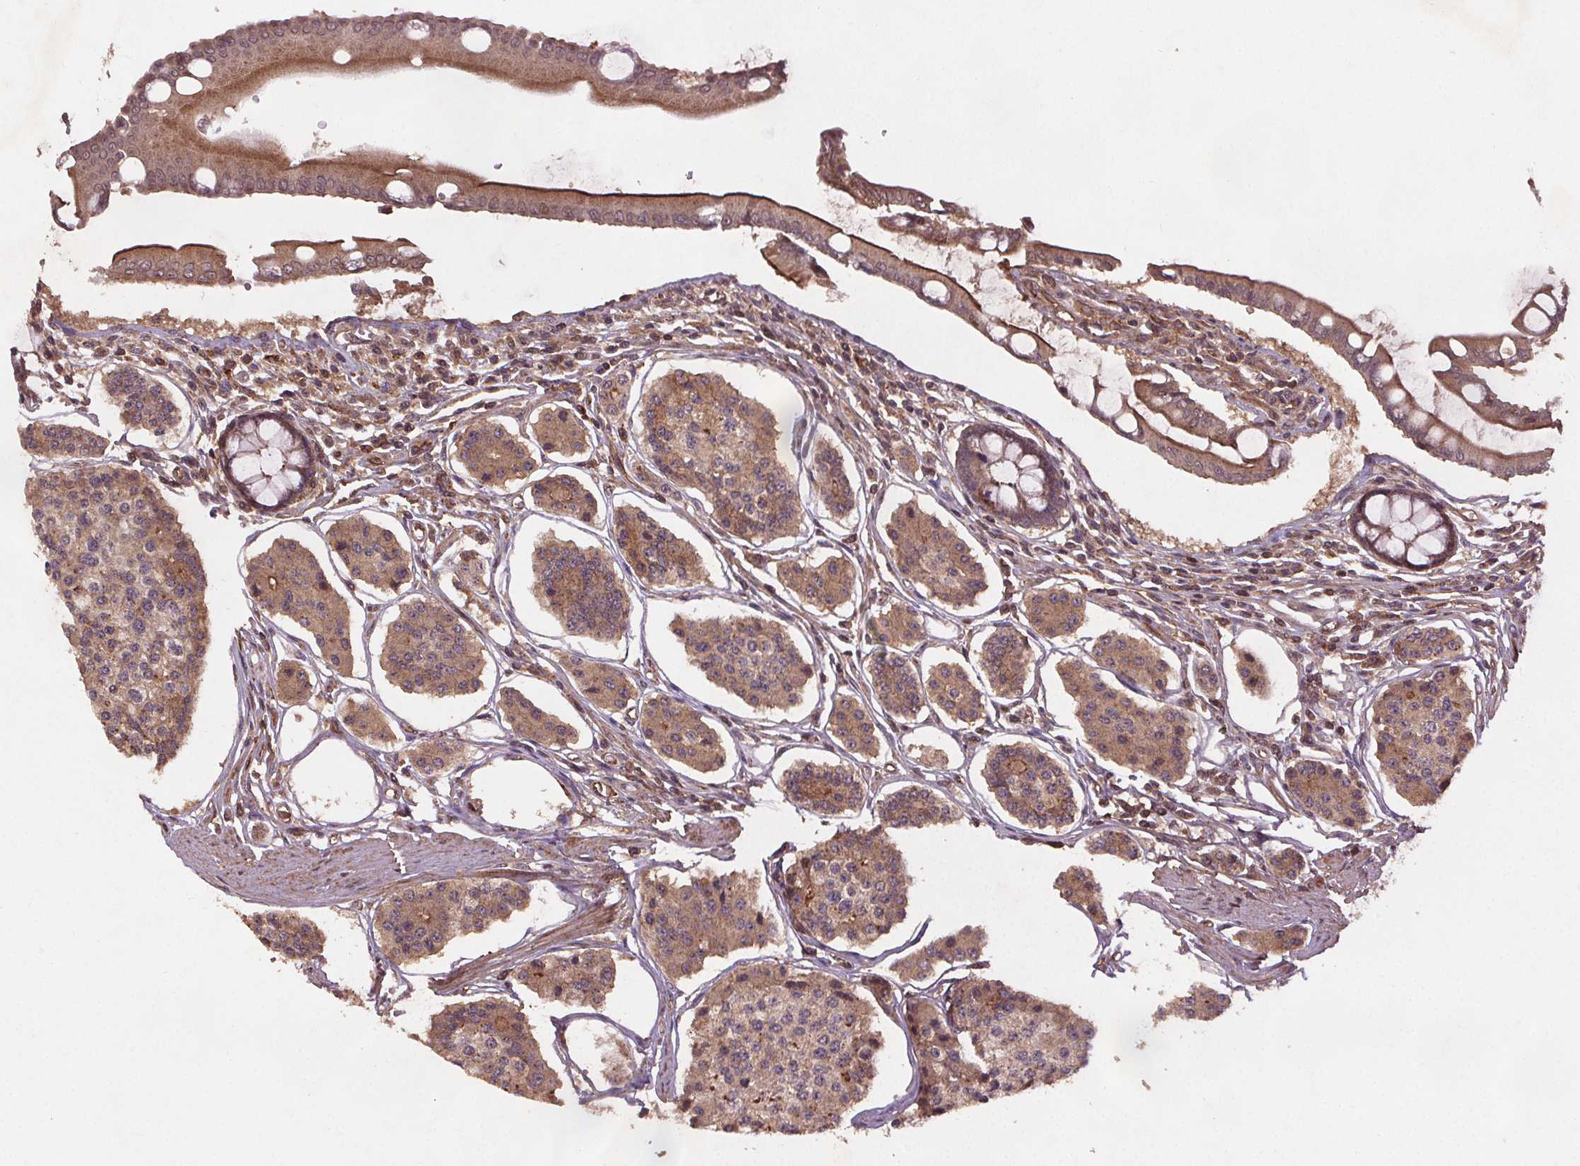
{"staining": {"intensity": "moderate", "quantity": ">75%", "location": "cytoplasmic/membranous"}, "tissue": "carcinoid", "cell_type": "Tumor cells", "image_type": "cancer", "snomed": [{"axis": "morphology", "description": "Carcinoid, malignant, NOS"}, {"axis": "topography", "description": "Small intestine"}], "caption": "DAB immunohistochemical staining of carcinoid displays moderate cytoplasmic/membranous protein positivity in approximately >75% of tumor cells.", "gene": "SEC14L2", "patient": {"sex": "female", "age": 65}}